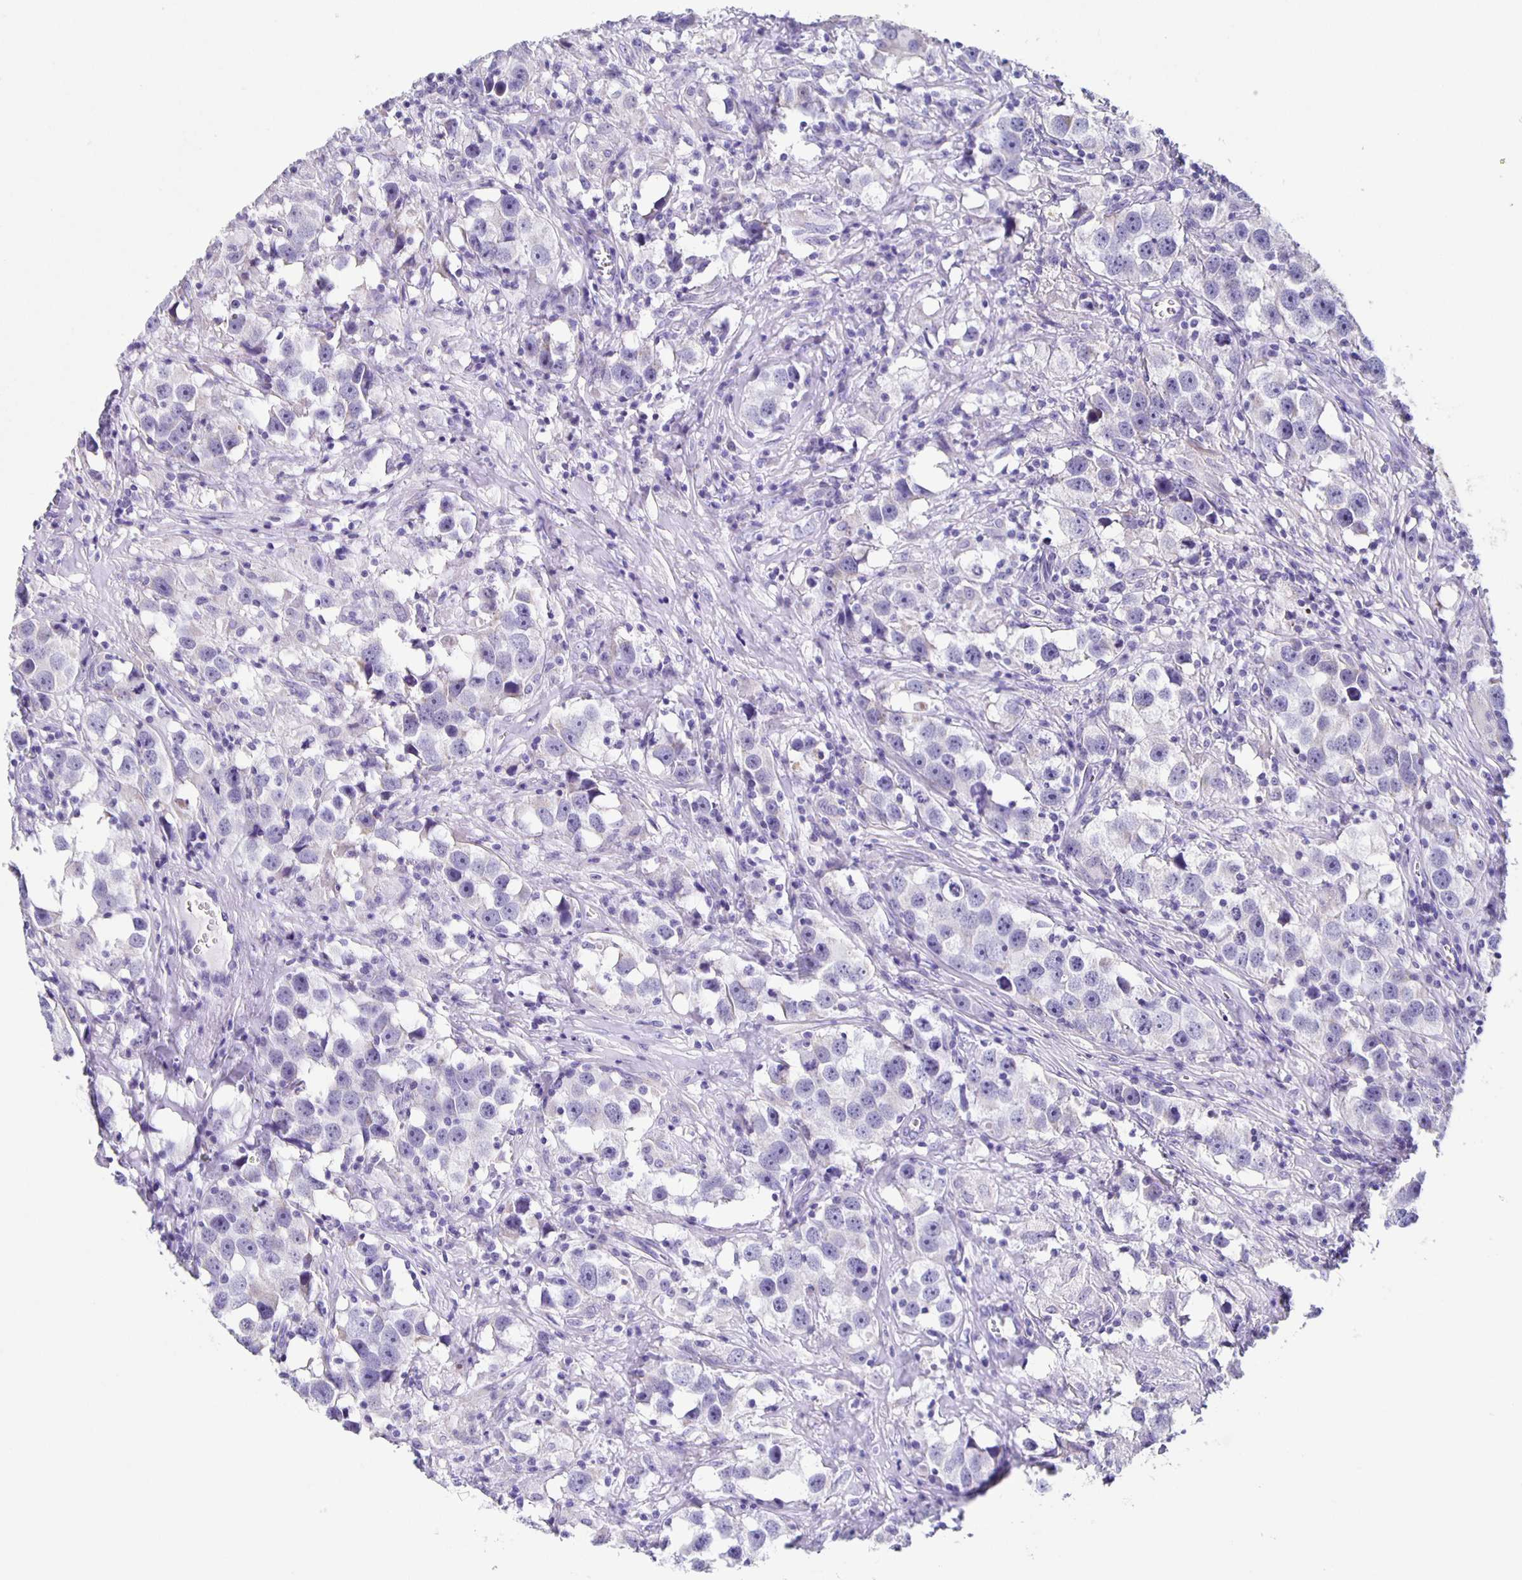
{"staining": {"intensity": "negative", "quantity": "none", "location": "none"}, "tissue": "testis cancer", "cell_type": "Tumor cells", "image_type": "cancer", "snomed": [{"axis": "morphology", "description": "Seminoma, NOS"}, {"axis": "topography", "description": "Testis"}], "caption": "An IHC histopathology image of testis cancer (seminoma) is shown. There is no staining in tumor cells of testis cancer (seminoma).", "gene": "TPPP", "patient": {"sex": "male", "age": 49}}